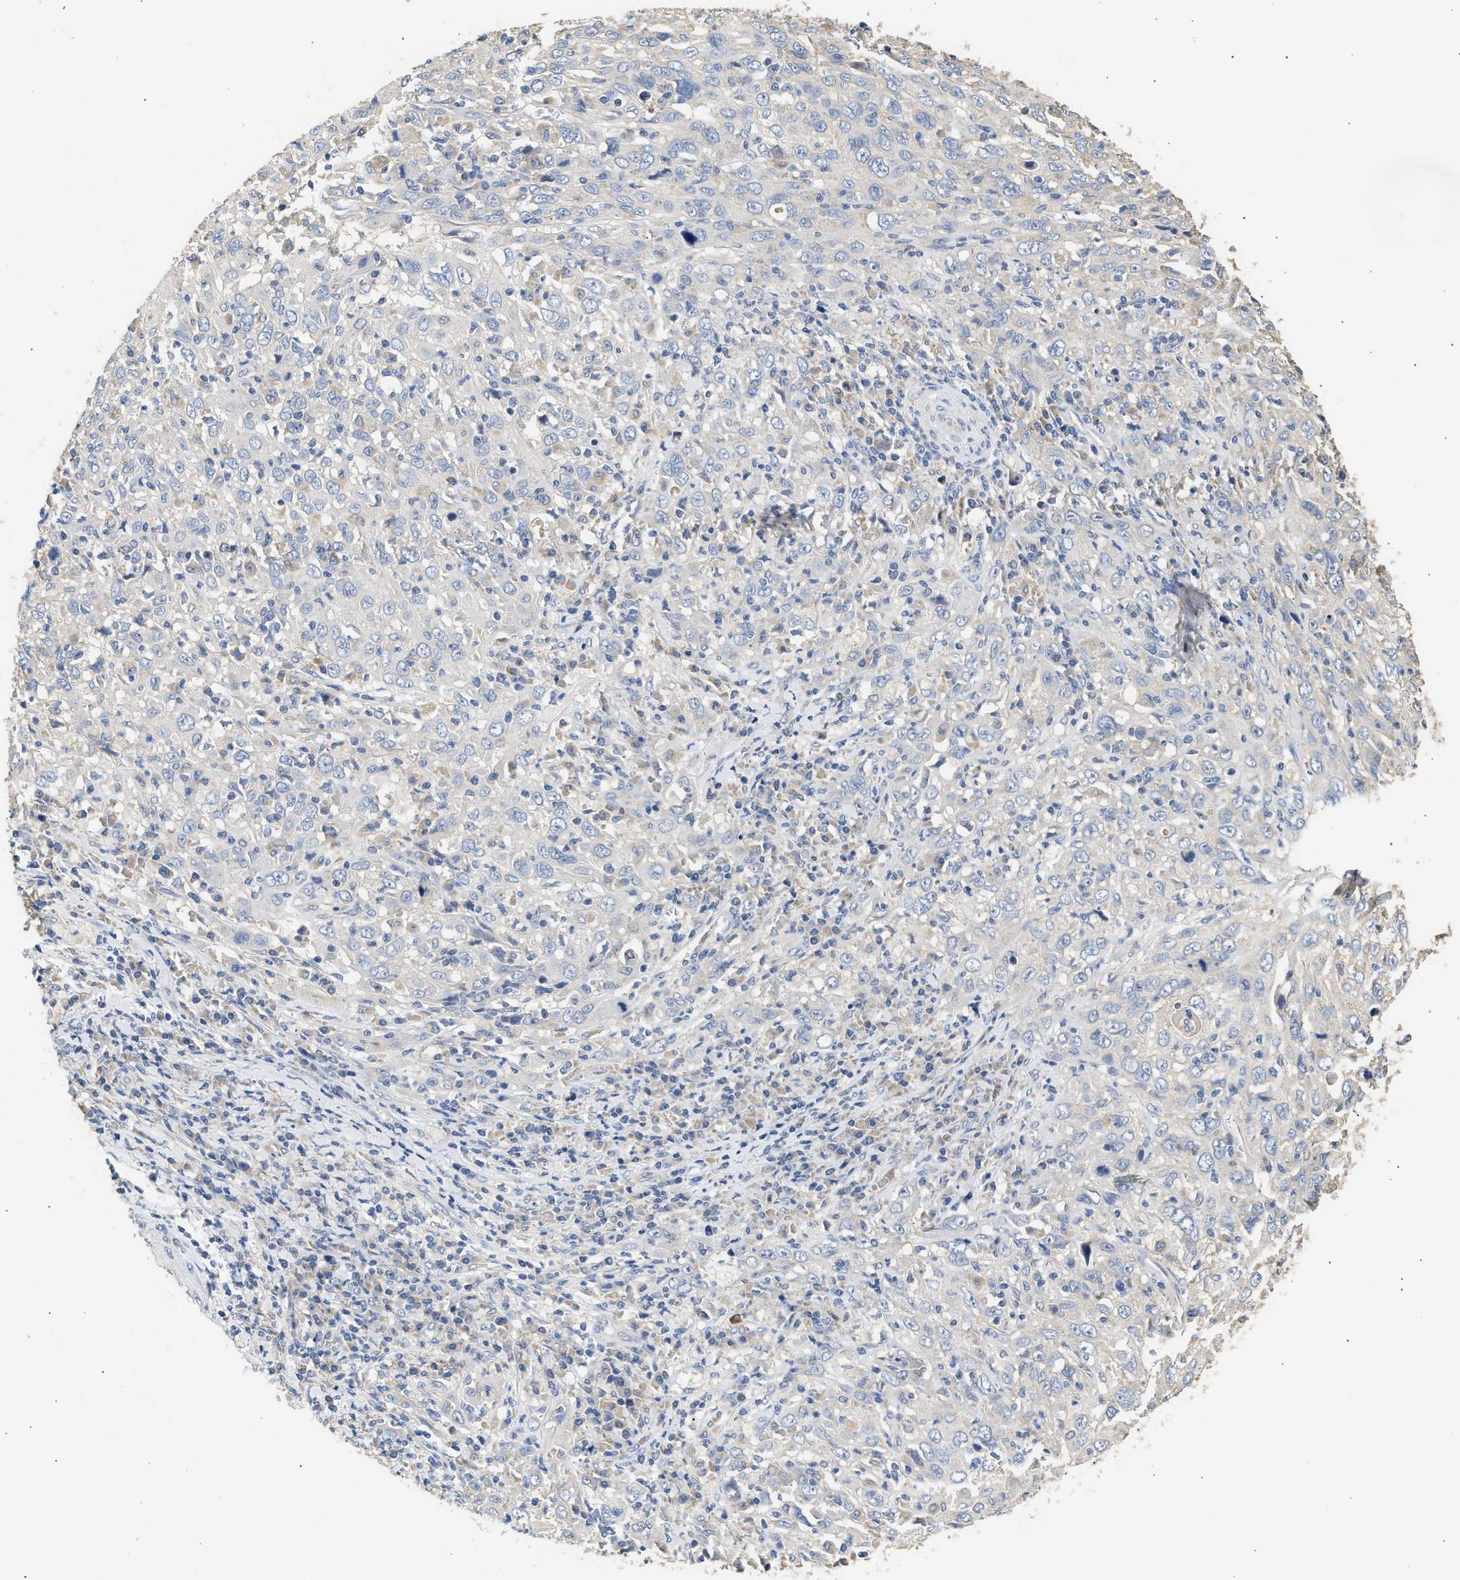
{"staining": {"intensity": "negative", "quantity": "none", "location": "none"}, "tissue": "cervical cancer", "cell_type": "Tumor cells", "image_type": "cancer", "snomed": [{"axis": "morphology", "description": "Squamous cell carcinoma, NOS"}, {"axis": "topography", "description": "Cervix"}], "caption": "The micrograph exhibits no significant positivity in tumor cells of cervical squamous cell carcinoma. (Brightfield microscopy of DAB IHC at high magnification).", "gene": "WDR31", "patient": {"sex": "female", "age": 46}}